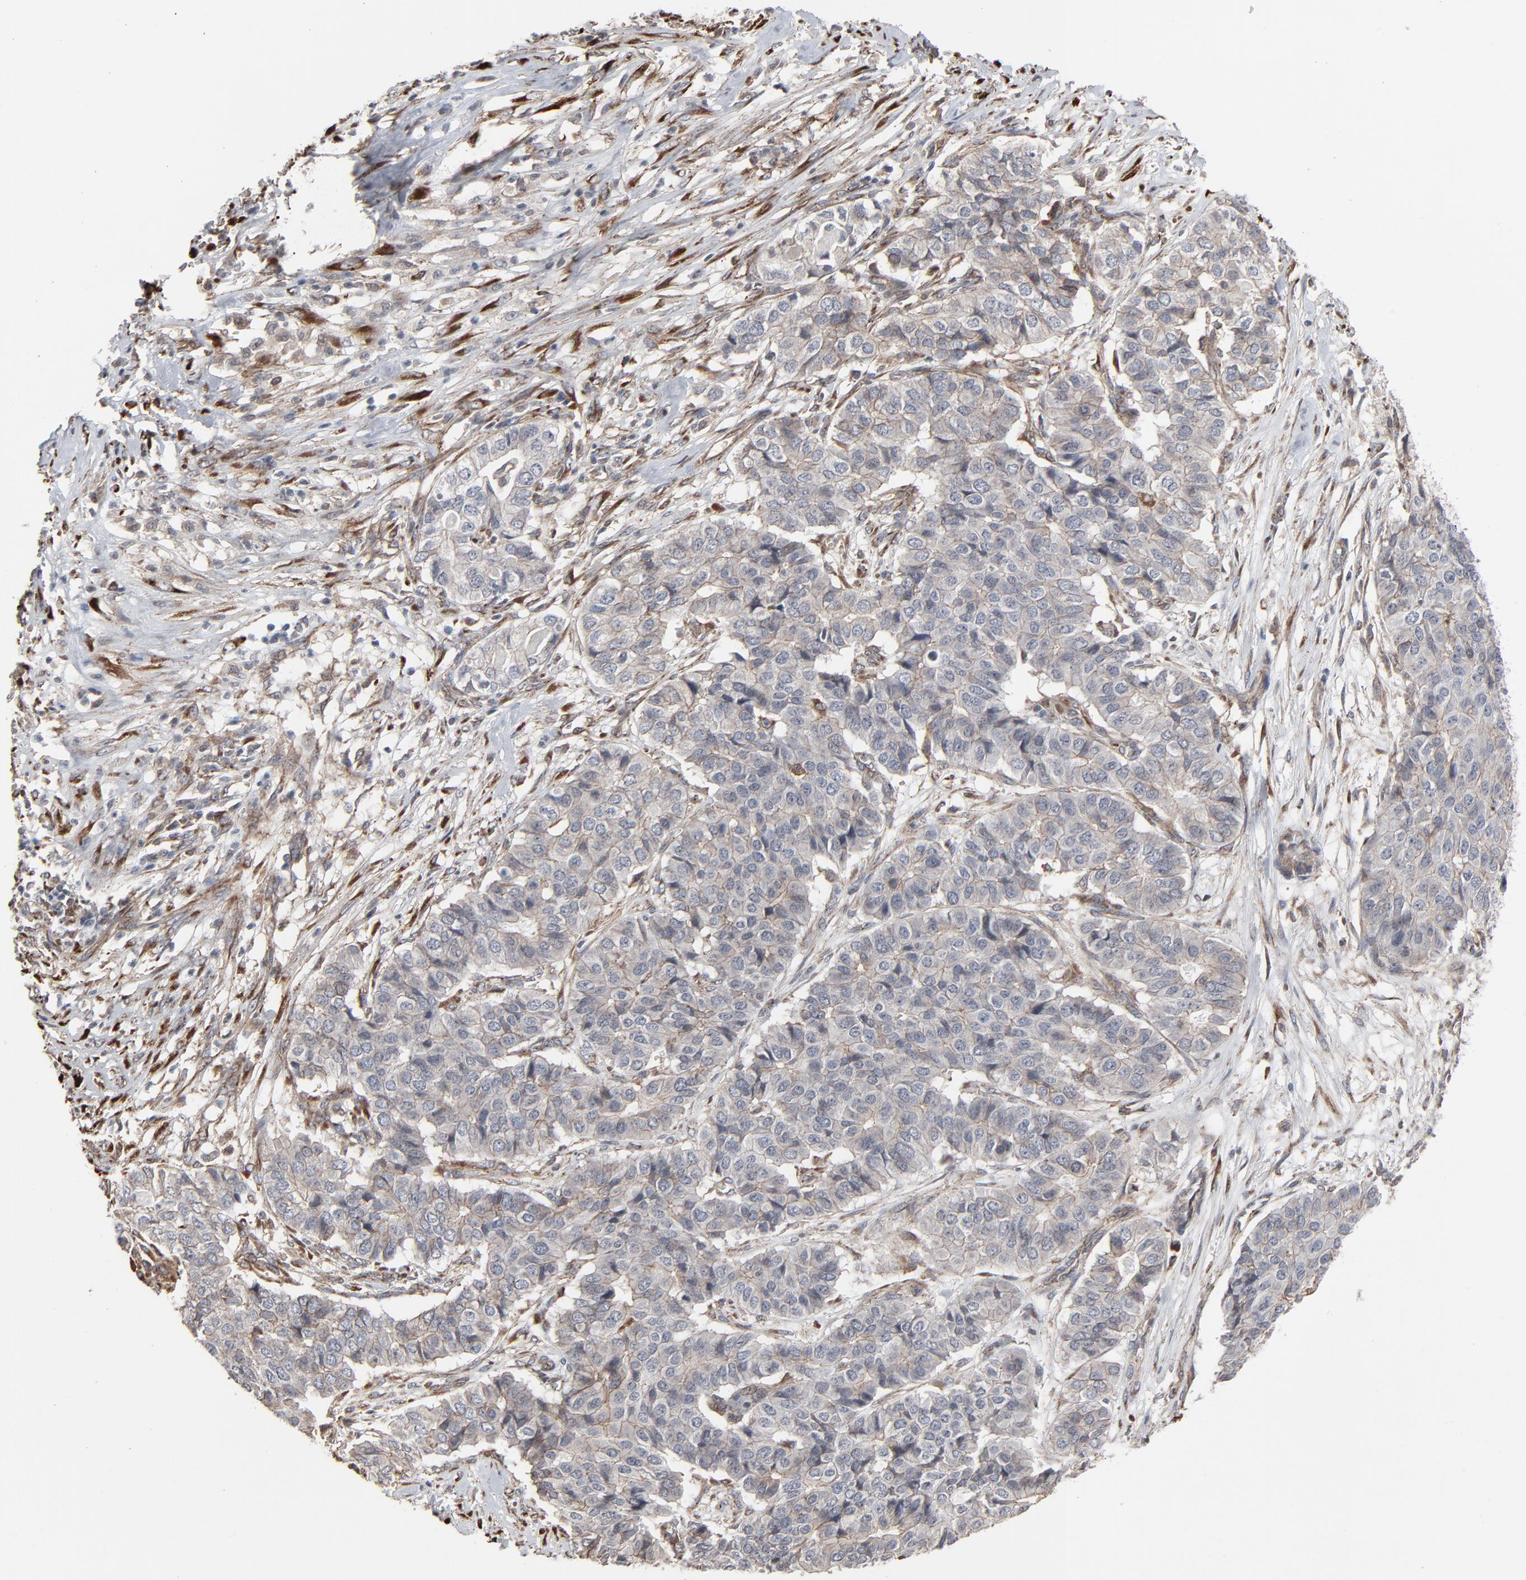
{"staining": {"intensity": "weak", "quantity": "25%-75%", "location": "cytoplasmic/membranous"}, "tissue": "pancreatic cancer", "cell_type": "Tumor cells", "image_type": "cancer", "snomed": [{"axis": "morphology", "description": "Adenocarcinoma, NOS"}, {"axis": "topography", "description": "Pancreas"}], "caption": "Immunohistochemical staining of pancreatic adenocarcinoma displays weak cytoplasmic/membranous protein expression in about 25%-75% of tumor cells.", "gene": "CTNND1", "patient": {"sex": "male", "age": 50}}